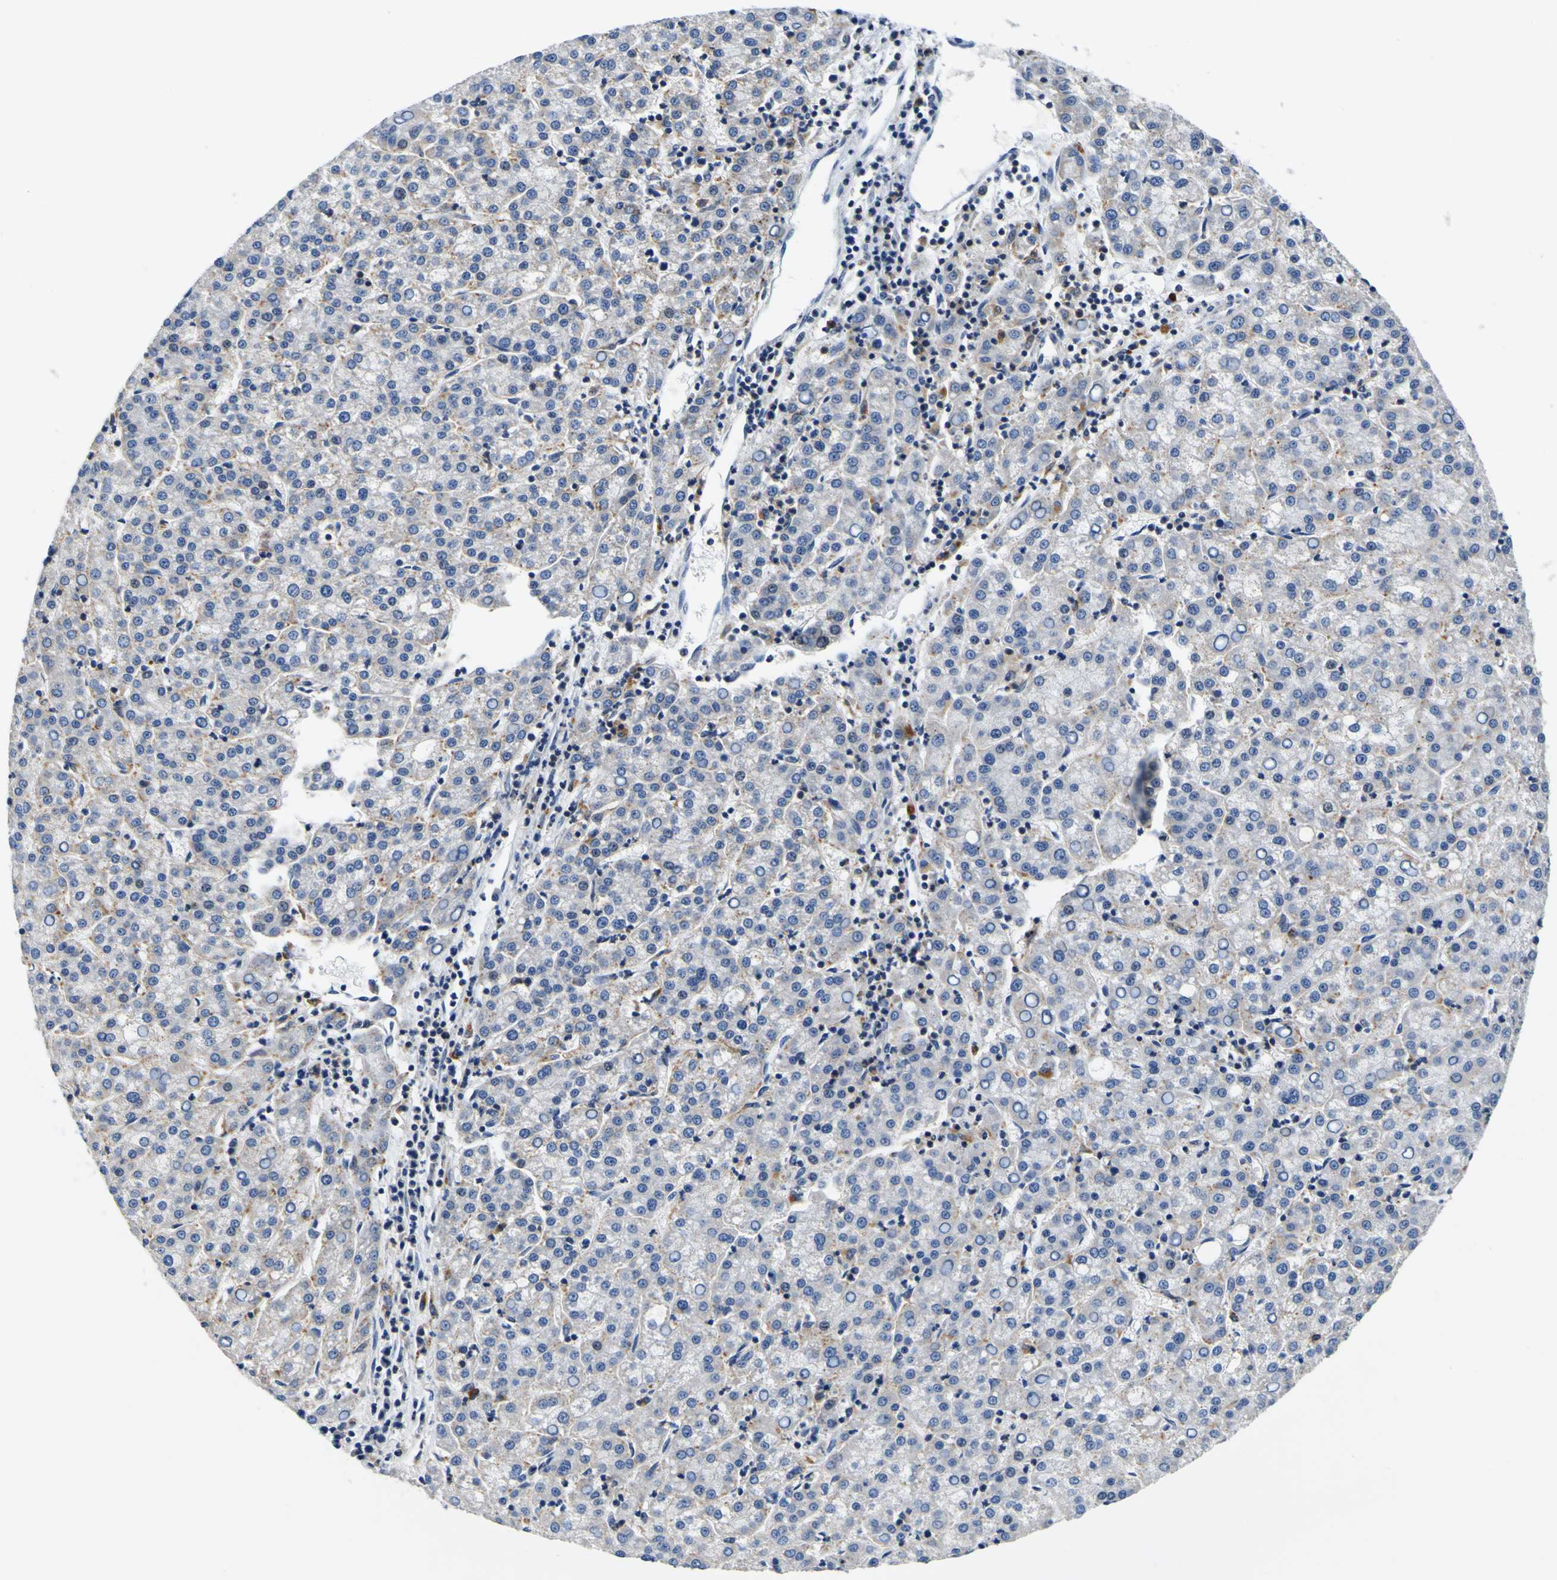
{"staining": {"intensity": "weak", "quantity": "<25%", "location": "cytoplasmic/membranous"}, "tissue": "liver cancer", "cell_type": "Tumor cells", "image_type": "cancer", "snomed": [{"axis": "morphology", "description": "Carcinoma, Hepatocellular, NOS"}, {"axis": "topography", "description": "Liver"}], "caption": "A histopathology image of hepatocellular carcinoma (liver) stained for a protein exhibits no brown staining in tumor cells. The staining was performed using DAB to visualize the protein expression in brown, while the nuclei were stained in blue with hematoxylin (Magnification: 20x).", "gene": "TNIK", "patient": {"sex": "female", "age": 58}}